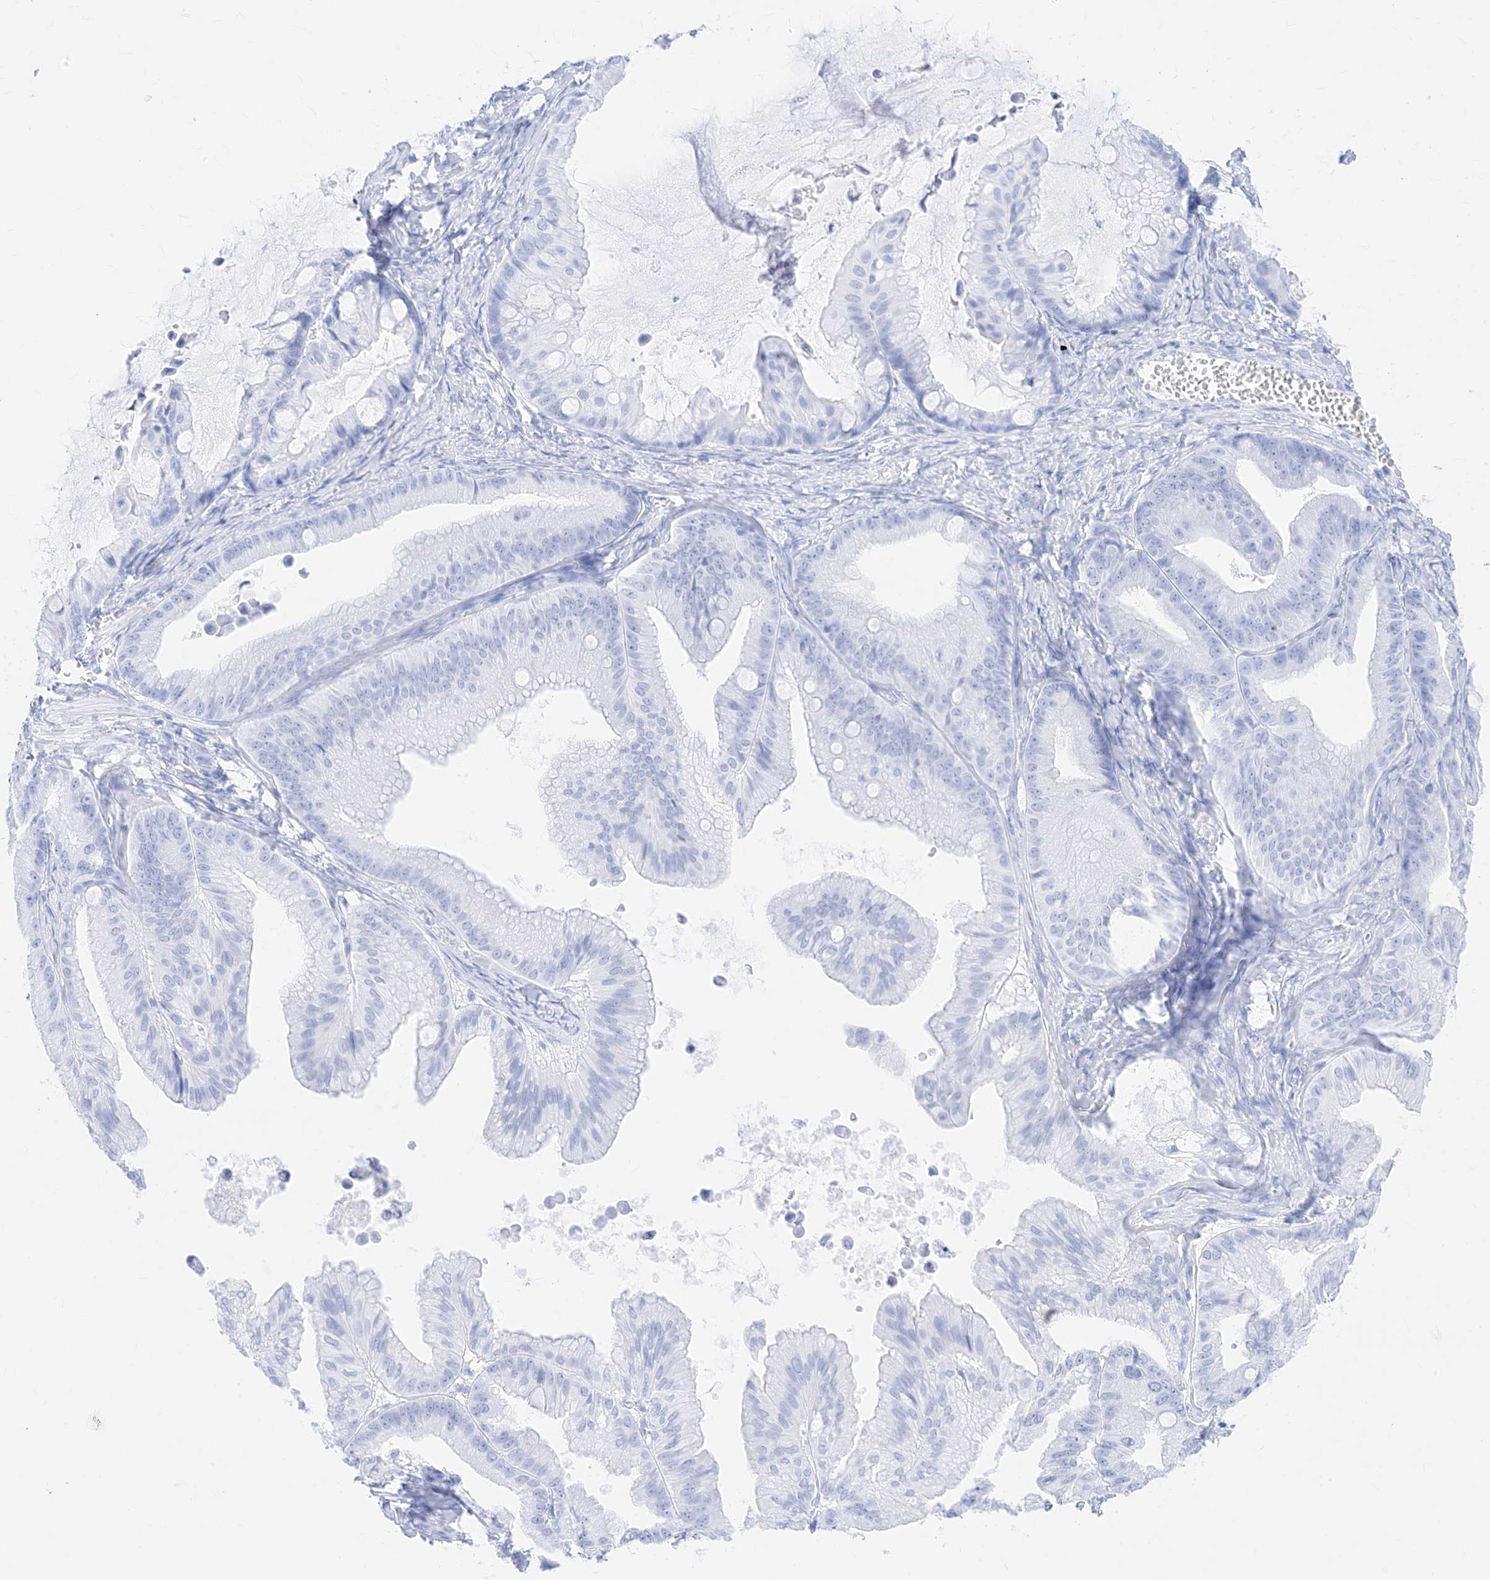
{"staining": {"intensity": "negative", "quantity": "none", "location": "none"}, "tissue": "ovarian cancer", "cell_type": "Tumor cells", "image_type": "cancer", "snomed": [{"axis": "morphology", "description": "Cystadenocarcinoma, mucinous, NOS"}, {"axis": "topography", "description": "Ovary"}], "caption": "Ovarian cancer stained for a protein using immunohistochemistry displays no staining tumor cells.", "gene": "MUC17", "patient": {"sex": "female", "age": 71}}